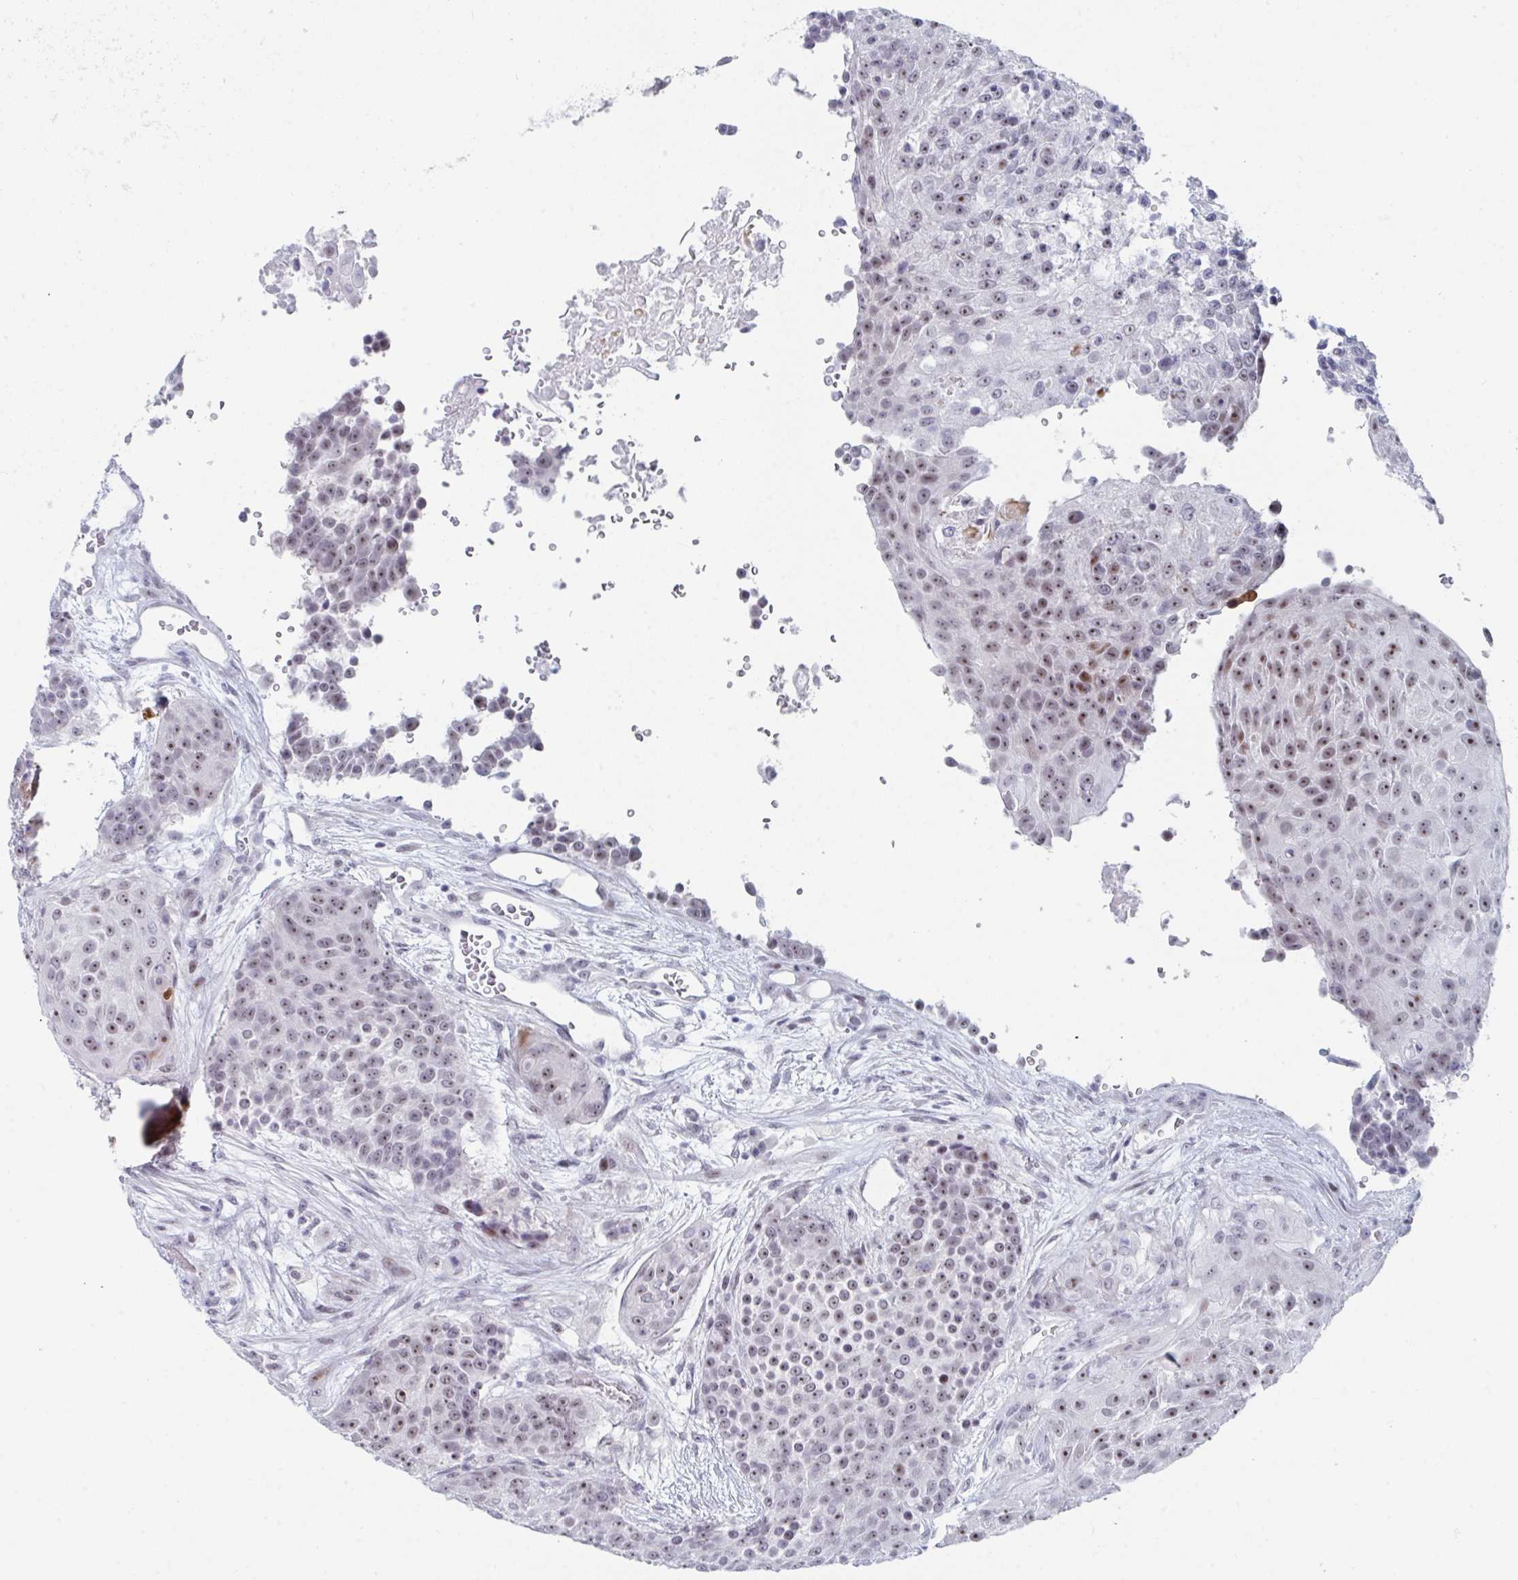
{"staining": {"intensity": "moderate", "quantity": ">75%", "location": "nuclear"}, "tissue": "urothelial cancer", "cell_type": "Tumor cells", "image_type": "cancer", "snomed": [{"axis": "morphology", "description": "Urothelial carcinoma, High grade"}, {"axis": "topography", "description": "Urinary bladder"}], "caption": "This is a photomicrograph of IHC staining of high-grade urothelial carcinoma, which shows moderate expression in the nuclear of tumor cells.", "gene": "NR1H2", "patient": {"sex": "female", "age": 63}}